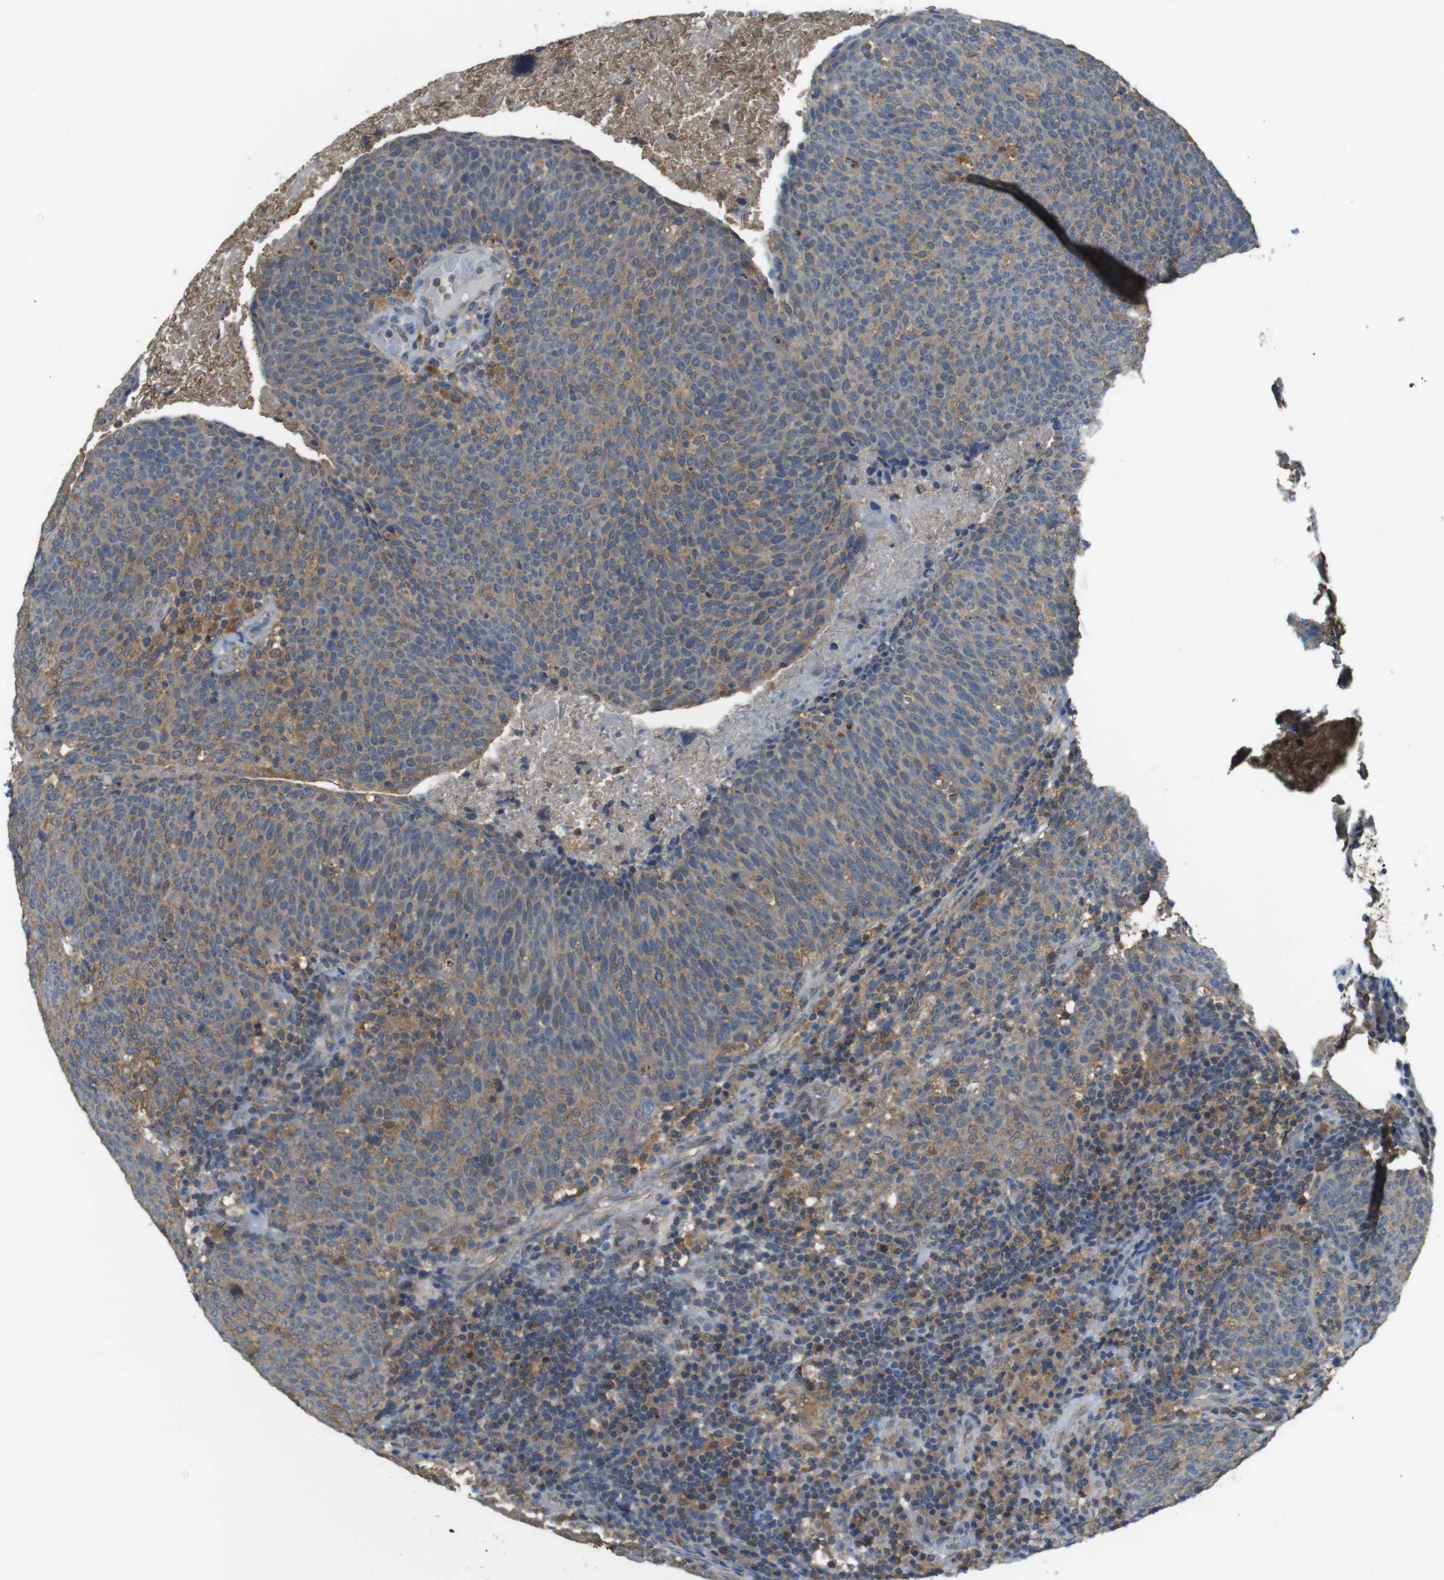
{"staining": {"intensity": "moderate", "quantity": ">75%", "location": "cytoplasmic/membranous"}, "tissue": "head and neck cancer", "cell_type": "Tumor cells", "image_type": "cancer", "snomed": [{"axis": "morphology", "description": "Squamous cell carcinoma, NOS"}, {"axis": "morphology", "description": "Squamous cell carcinoma, metastatic, NOS"}, {"axis": "topography", "description": "Lymph node"}, {"axis": "topography", "description": "Head-Neck"}], "caption": "Human head and neck cancer stained with a brown dye displays moderate cytoplasmic/membranous positive staining in about >75% of tumor cells.", "gene": "BRI3BP", "patient": {"sex": "male", "age": 62}}